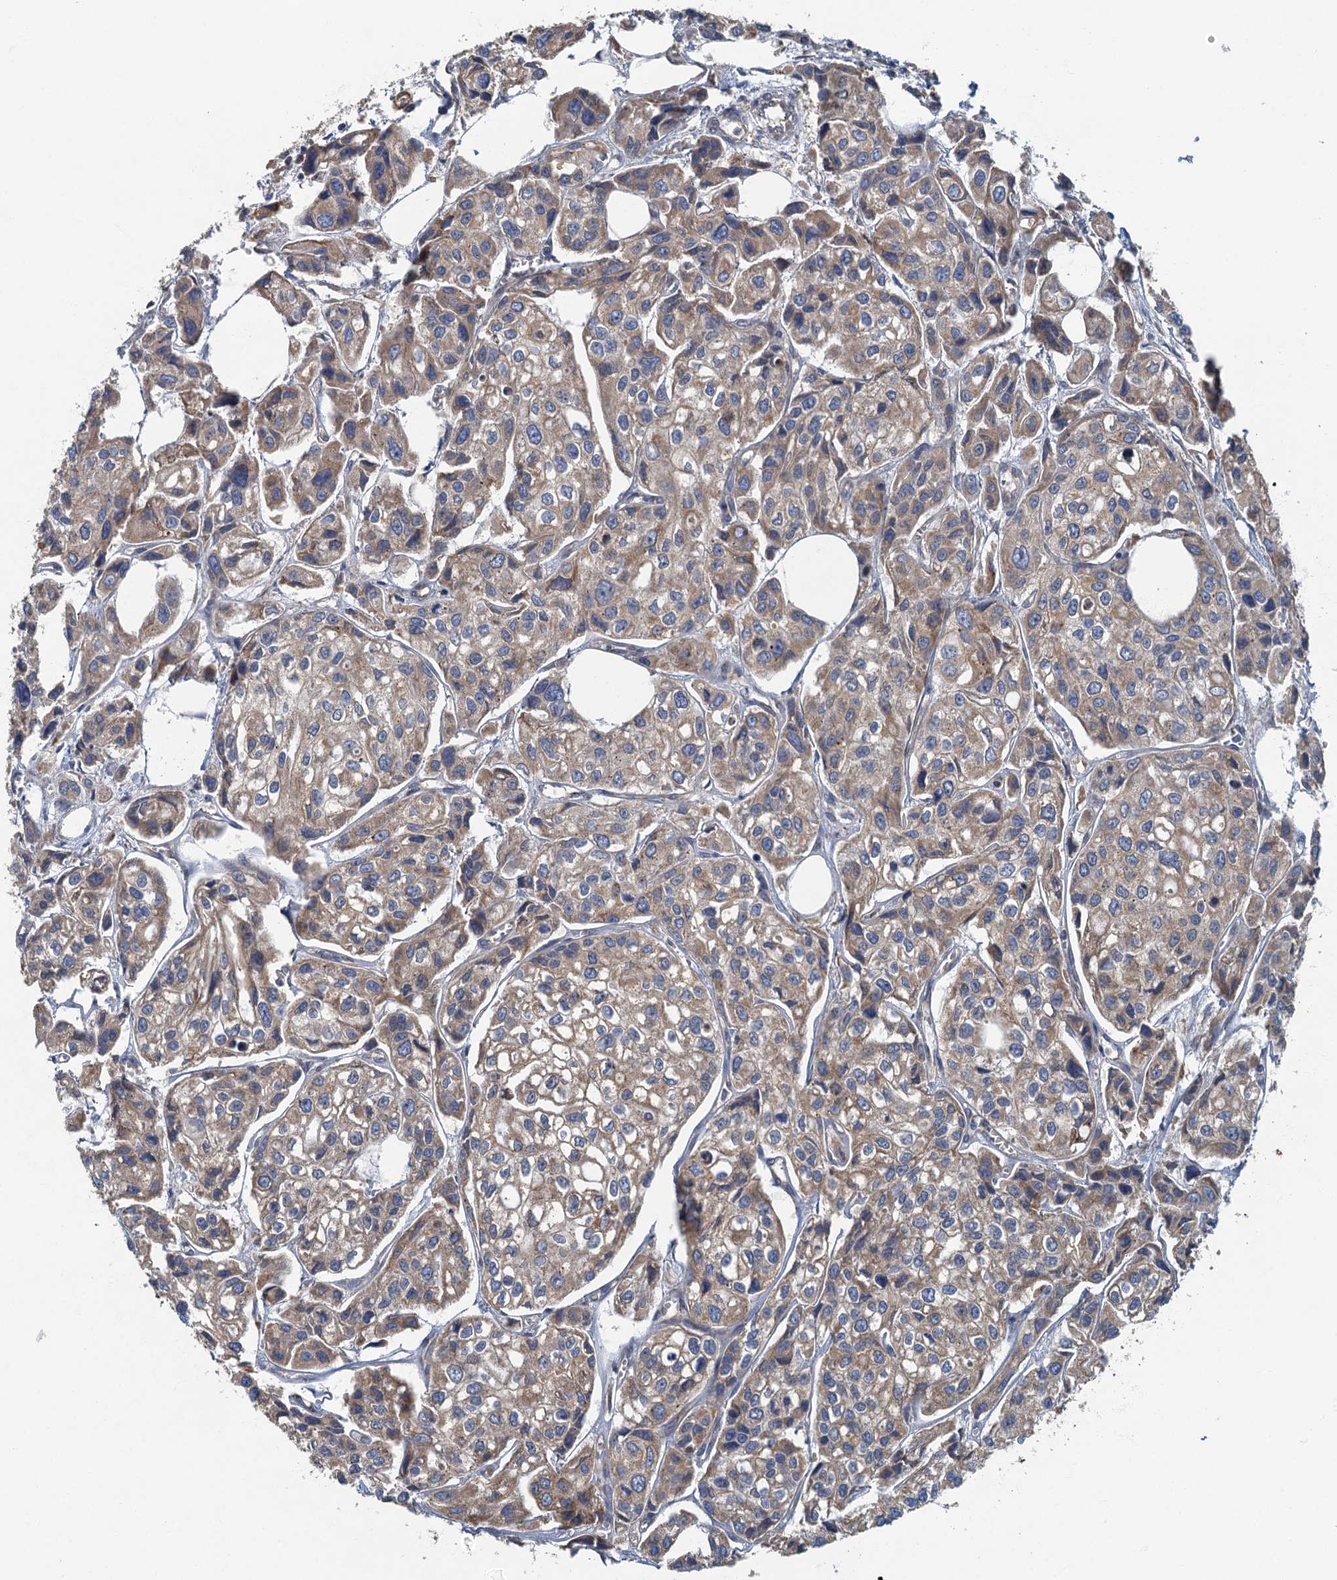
{"staining": {"intensity": "moderate", "quantity": ">75%", "location": "cytoplasmic/membranous"}, "tissue": "urothelial cancer", "cell_type": "Tumor cells", "image_type": "cancer", "snomed": [{"axis": "morphology", "description": "Urothelial carcinoma, High grade"}, {"axis": "topography", "description": "Urinary bladder"}], "caption": "Protein staining by IHC reveals moderate cytoplasmic/membranous positivity in approximately >75% of tumor cells in urothelial cancer.", "gene": "SPDYC", "patient": {"sex": "male", "age": 67}}